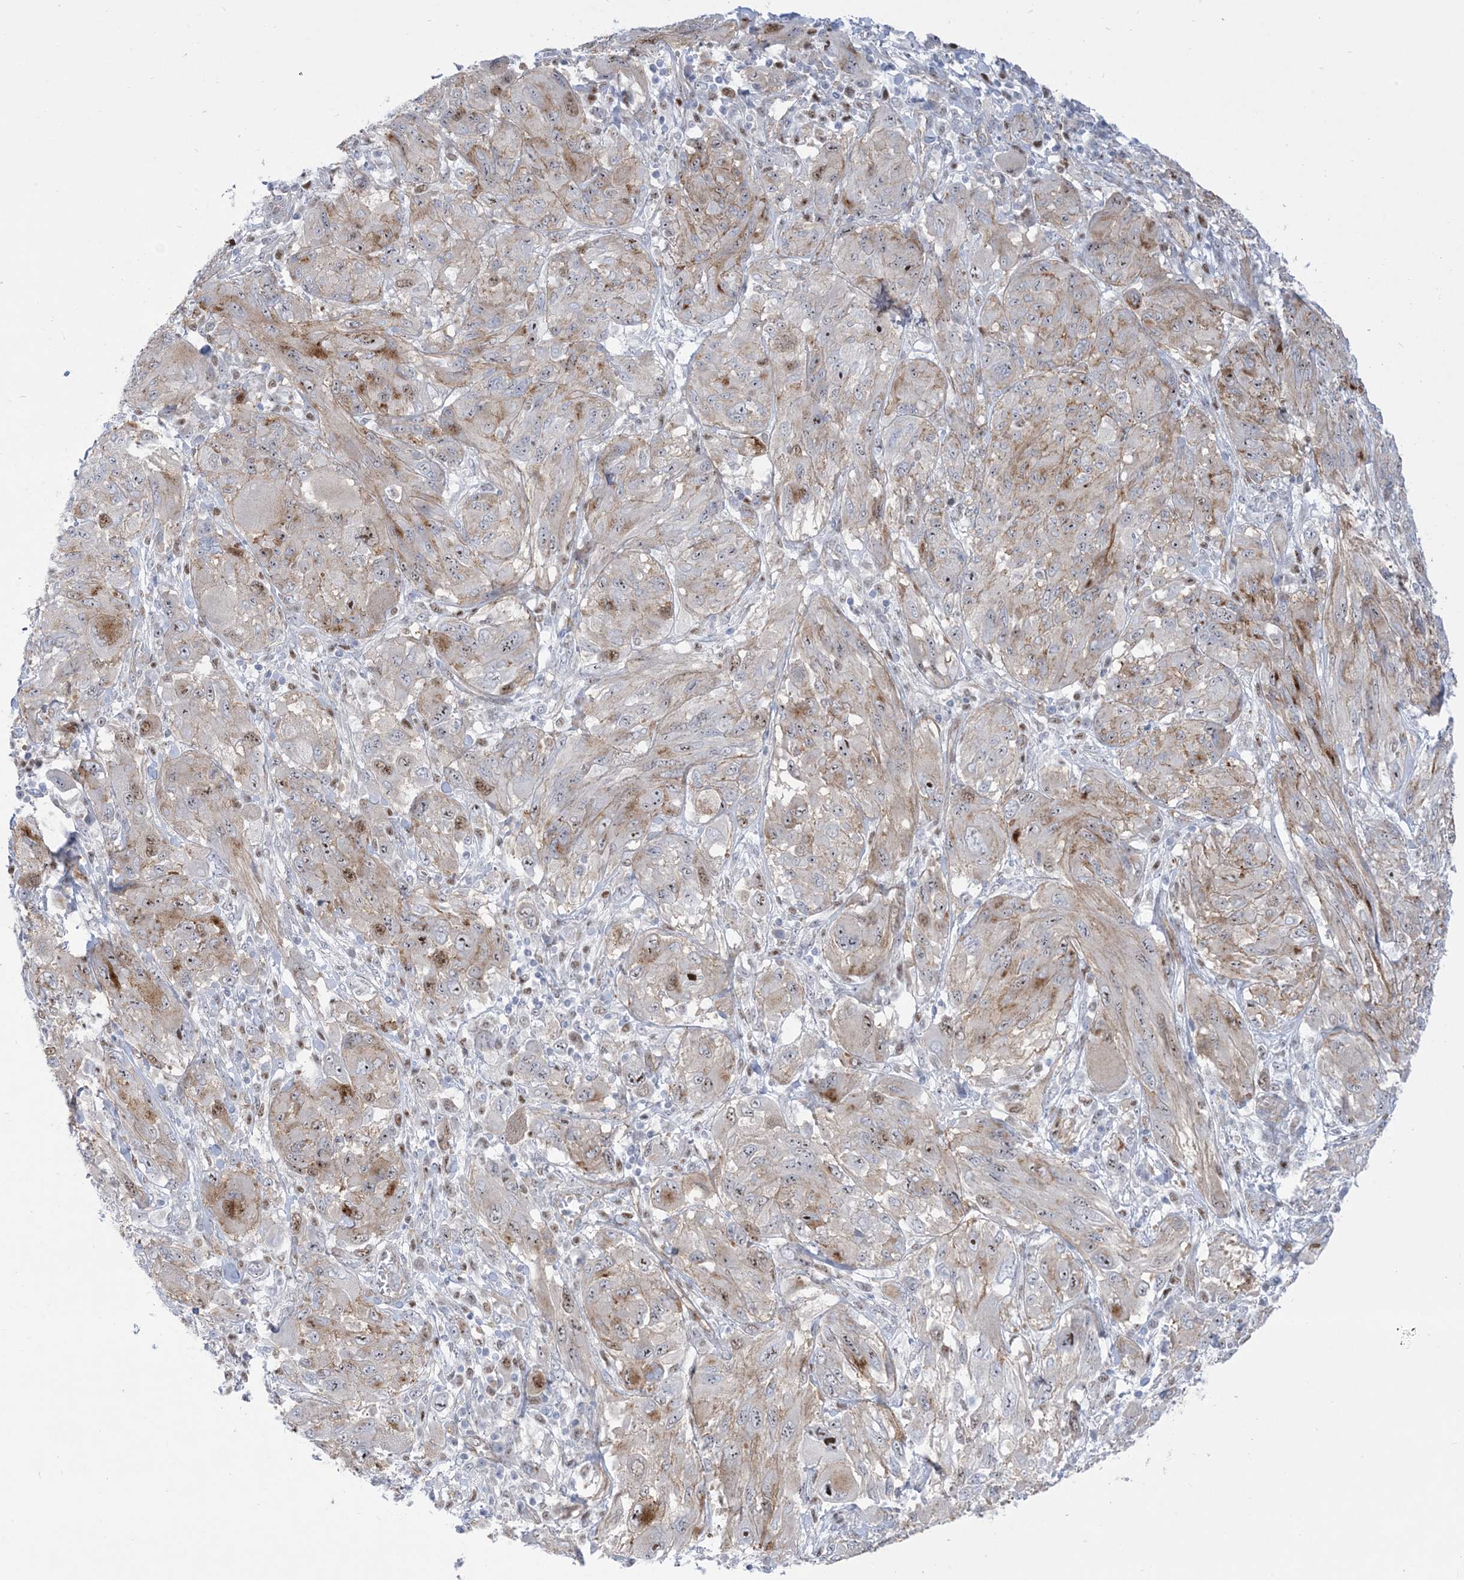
{"staining": {"intensity": "moderate", "quantity": "25%-75%", "location": "cytoplasmic/membranous,nuclear"}, "tissue": "melanoma", "cell_type": "Tumor cells", "image_type": "cancer", "snomed": [{"axis": "morphology", "description": "Malignant melanoma, NOS"}, {"axis": "topography", "description": "Skin"}], "caption": "Protein analysis of malignant melanoma tissue exhibits moderate cytoplasmic/membranous and nuclear positivity in about 25%-75% of tumor cells.", "gene": "MARS2", "patient": {"sex": "female", "age": 91}}